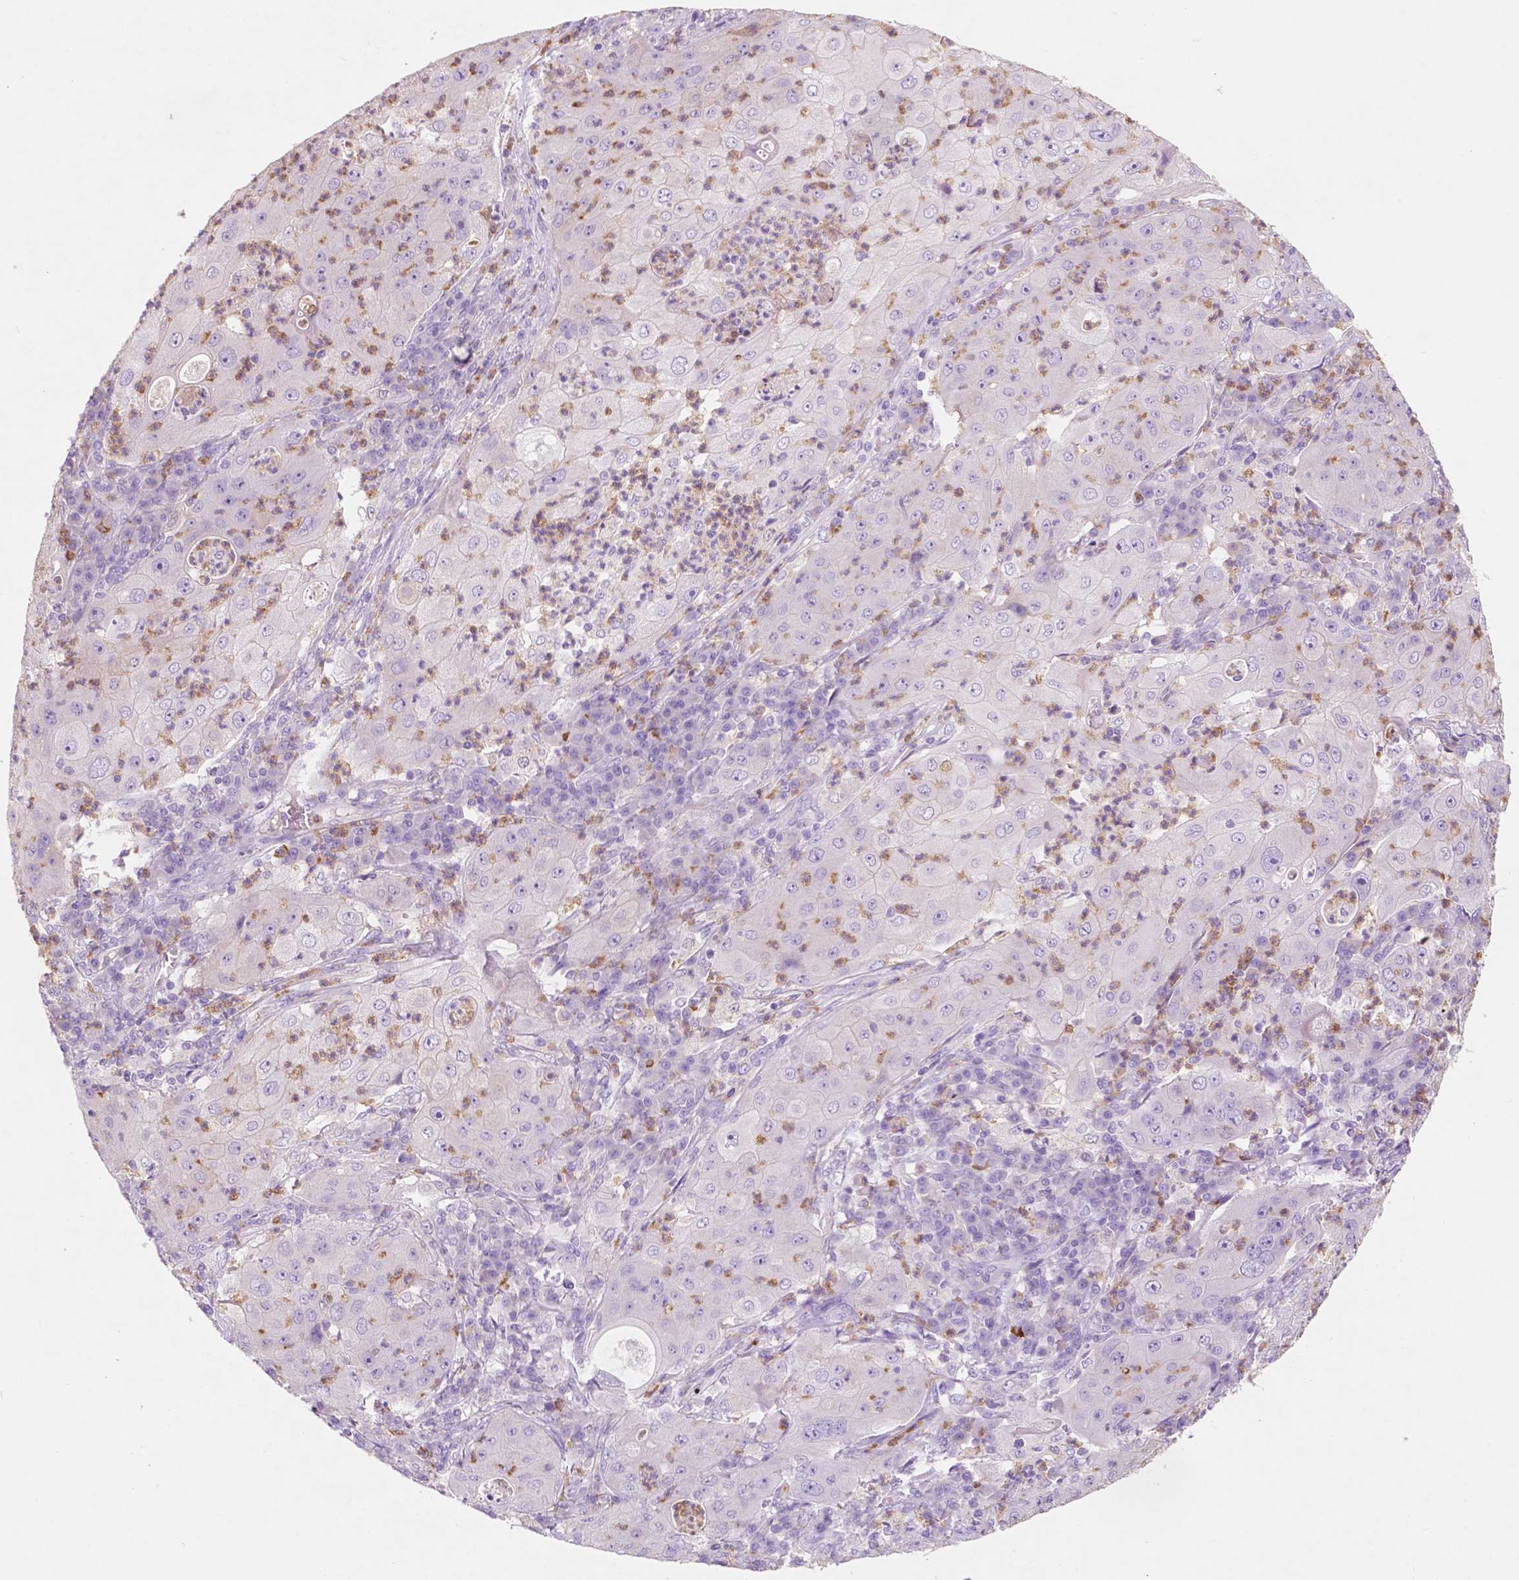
{"staining": {"intensity": "negative", "quantity": "none", "location": "none"}, "tissue": "lung cancer", "cell_type": "Tumor cells", "image_type": "cancer", "snomed": [{"axis": "morphology", "description": "Squamous cell carcinoma, NOS"}, {"axis": "topography", "description": "Lung"}], "caption": "IHC of squamous cell carcinoma (lung) reveals no staining in tumor cells.", "gene": "CUZD1", "patient": {"sex": "female", "age": 59}}